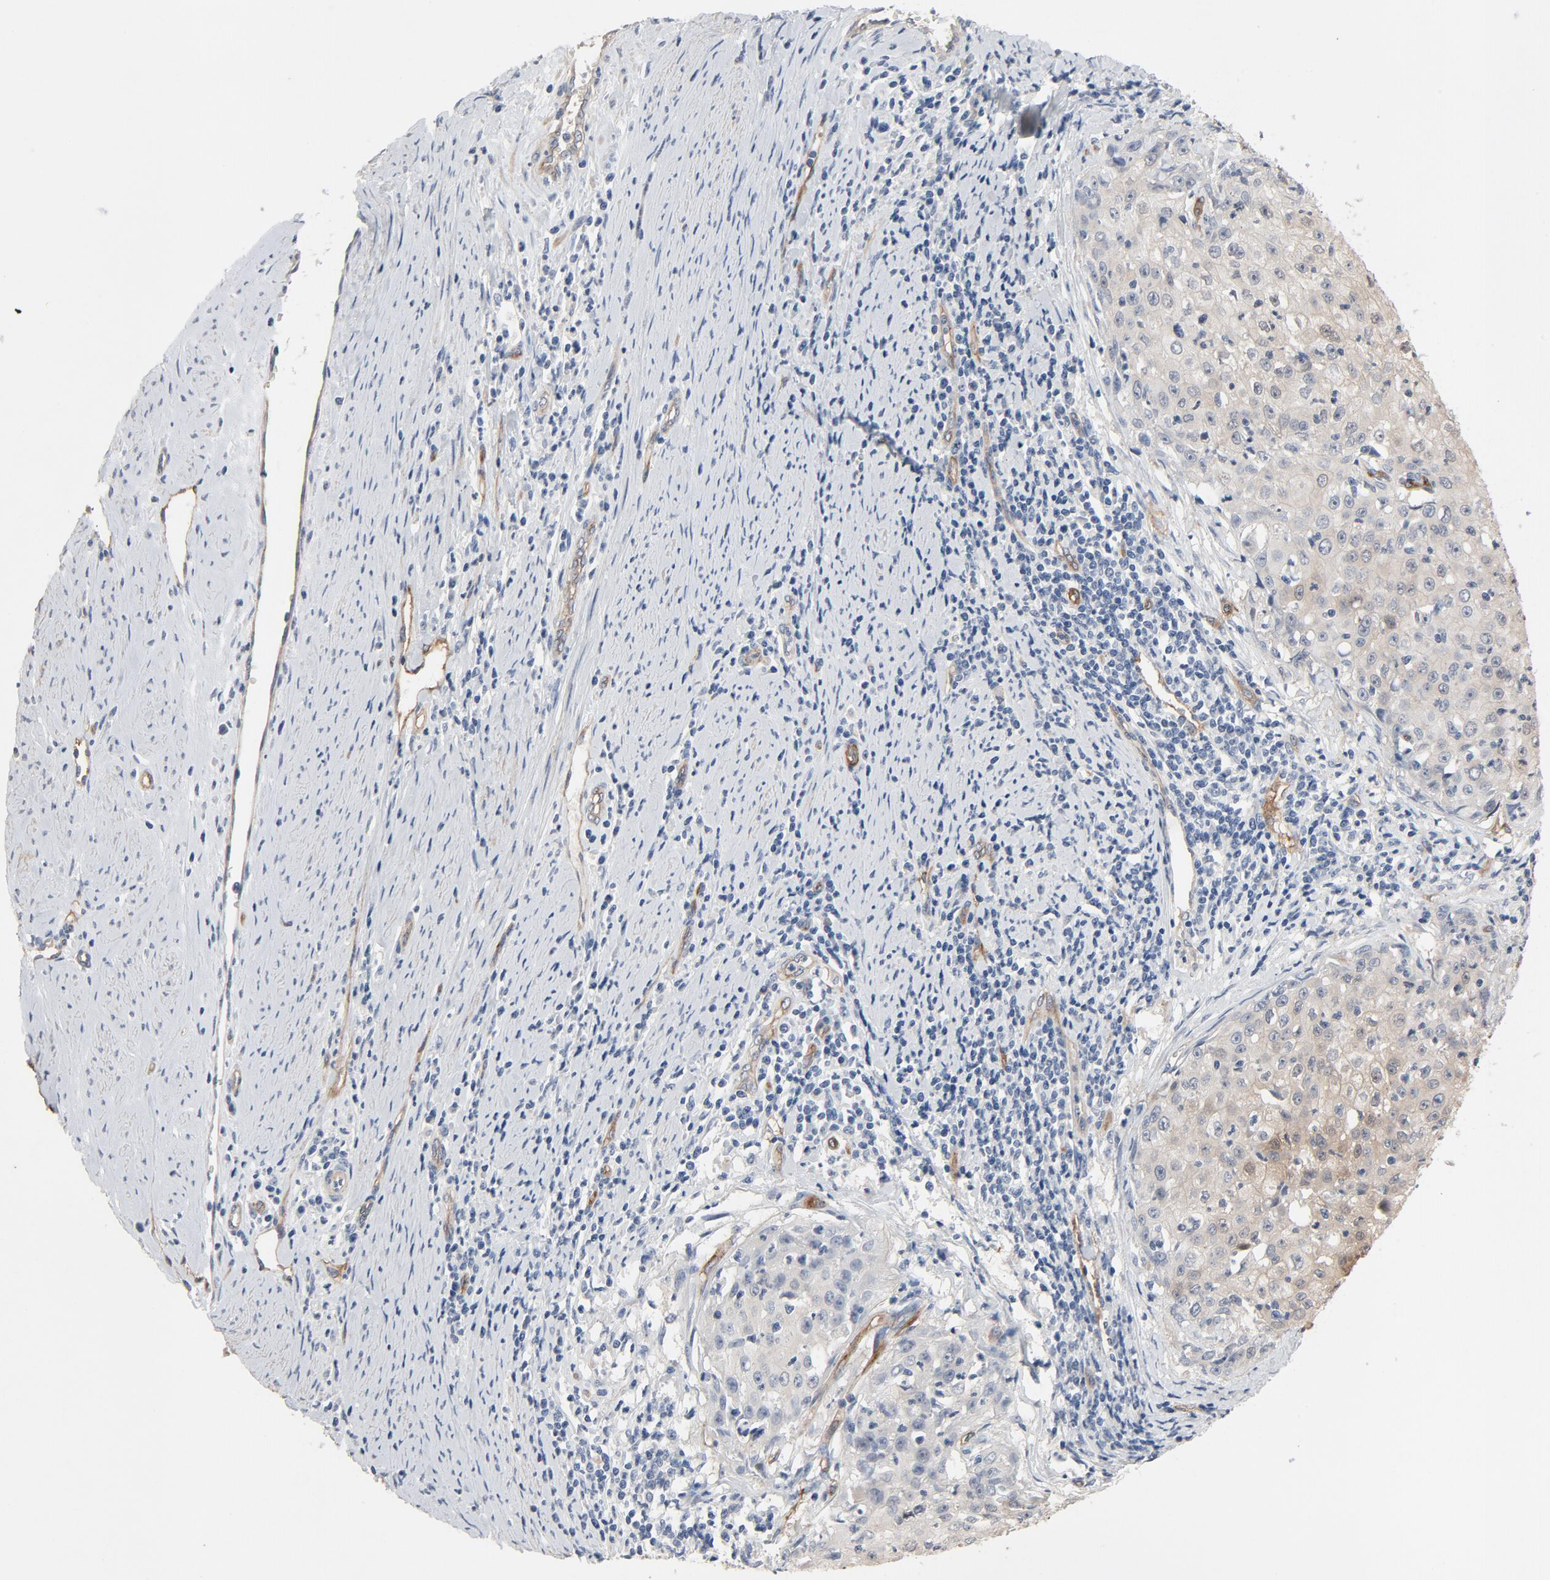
{"staining": {"intensity": "weak", "quantity": ">75%", "location": "cytoplasmic/membranous"}, "tissue": "cervical cancer", "cell_type": "Tumor cells", "image_type": "cancer", "snomed": [{"axis": "morphology", "description": "Squamous cell carcinoma, NOS"}, {"axis": "topography", "description": "Cervix"}], "caption": "A photomicrograph of cervical cancer stained for a protein exhibits weak cytoplasmic/membranous brown staining in tumor cells. Immunohistochemistry stains the protein in brown and the nuclei are stained blue.", "gene": "KDR", "patient": {"sex": "female", "age": 27}}